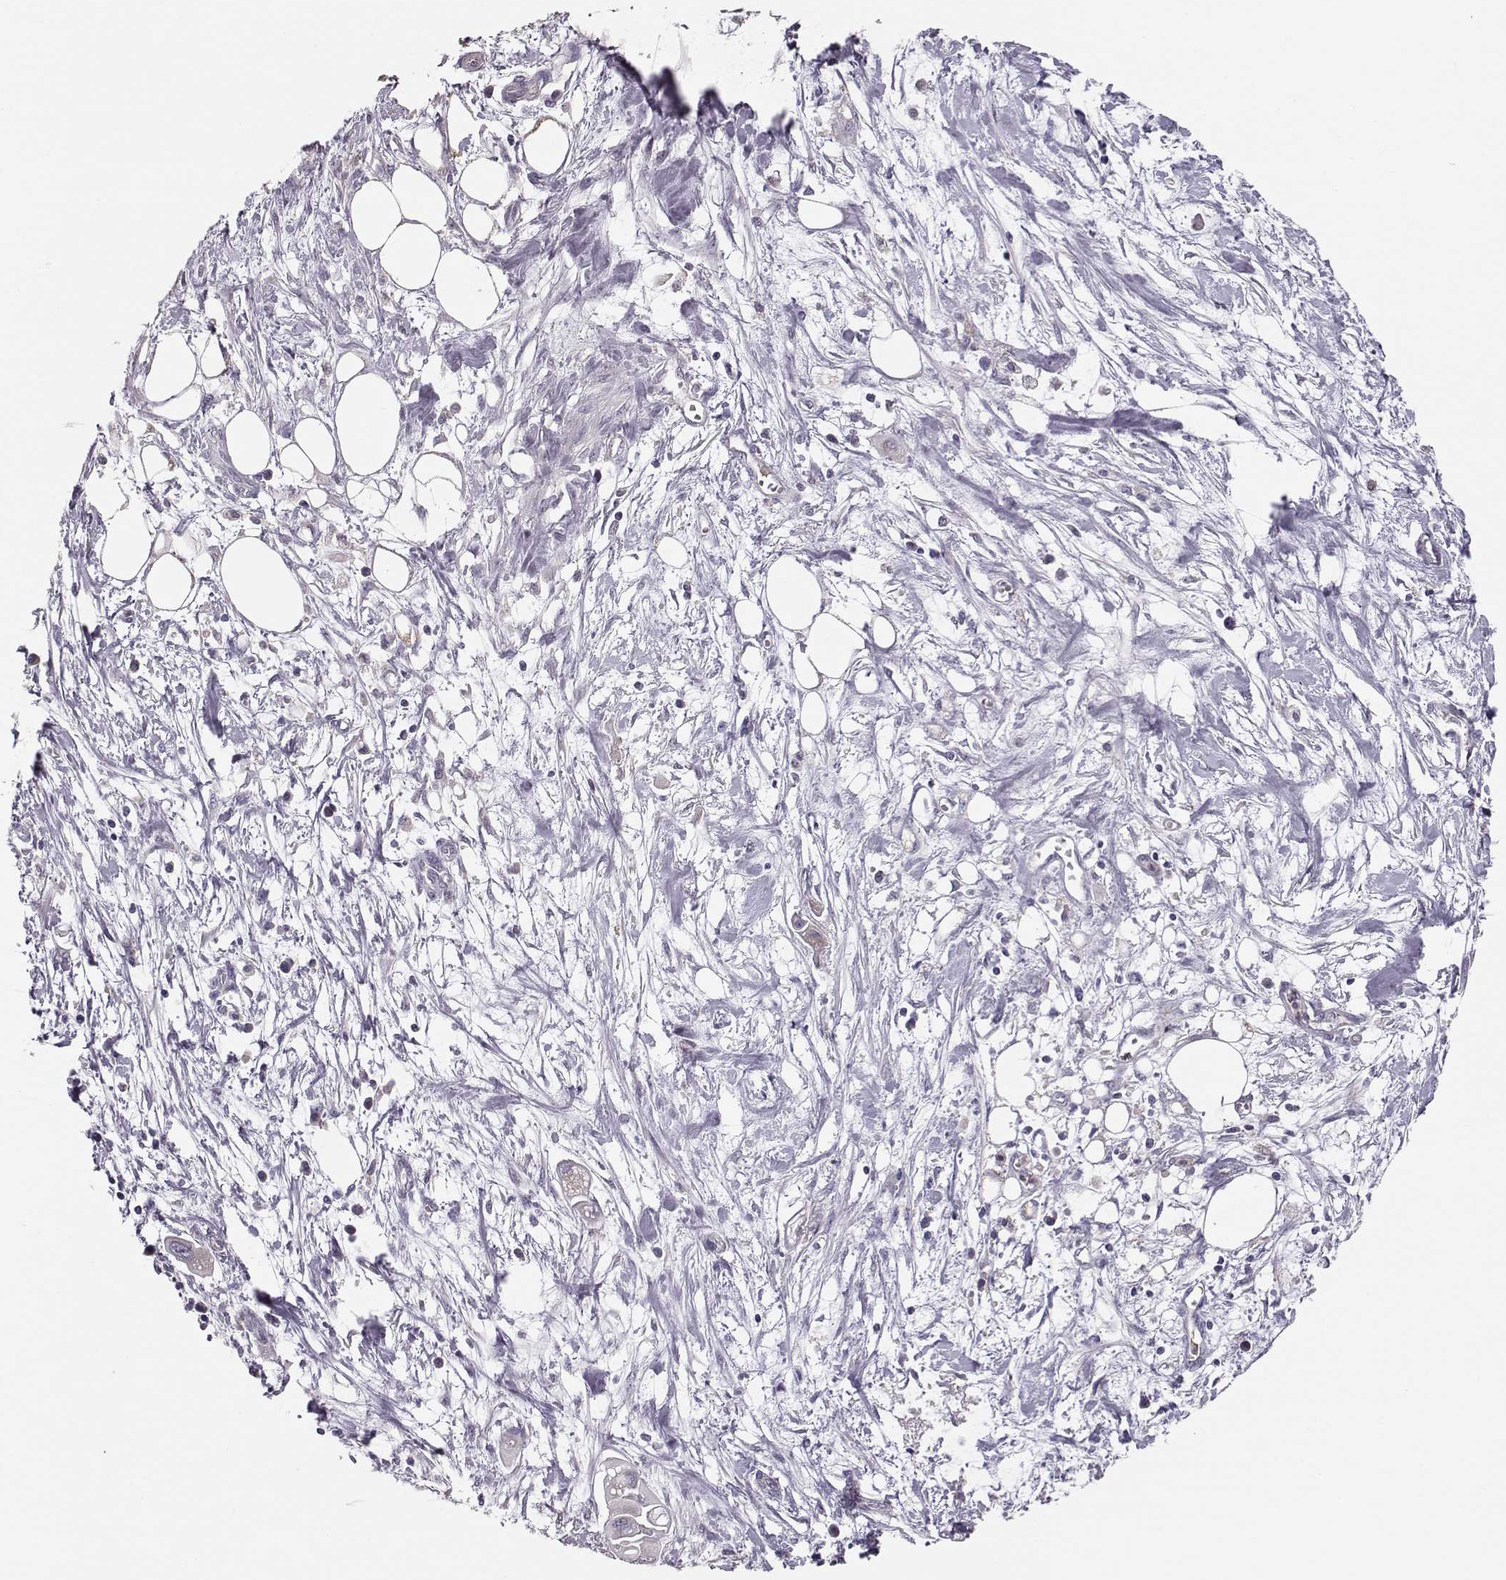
{"staining": {"intensity": "negative", "quantity": "none", "location": "none"}, "tissue": "pancreatic cancer", "cell_type": "Tumor cells", "image_type": "cancer", "snomed": [{"axis": "morphology", "description": "Adenocarcinoma, NOS"}, {"axis": "topography", "description": "Pancreas"}], "caption": "Immunohistochemistry photomicrograph of human pancreatic adenocarcinoma stained for a protein (brown), which shows no positivity in tumor cells.", "gene": "POU1F1", "patient": {"sex": "male", "age": 50}}